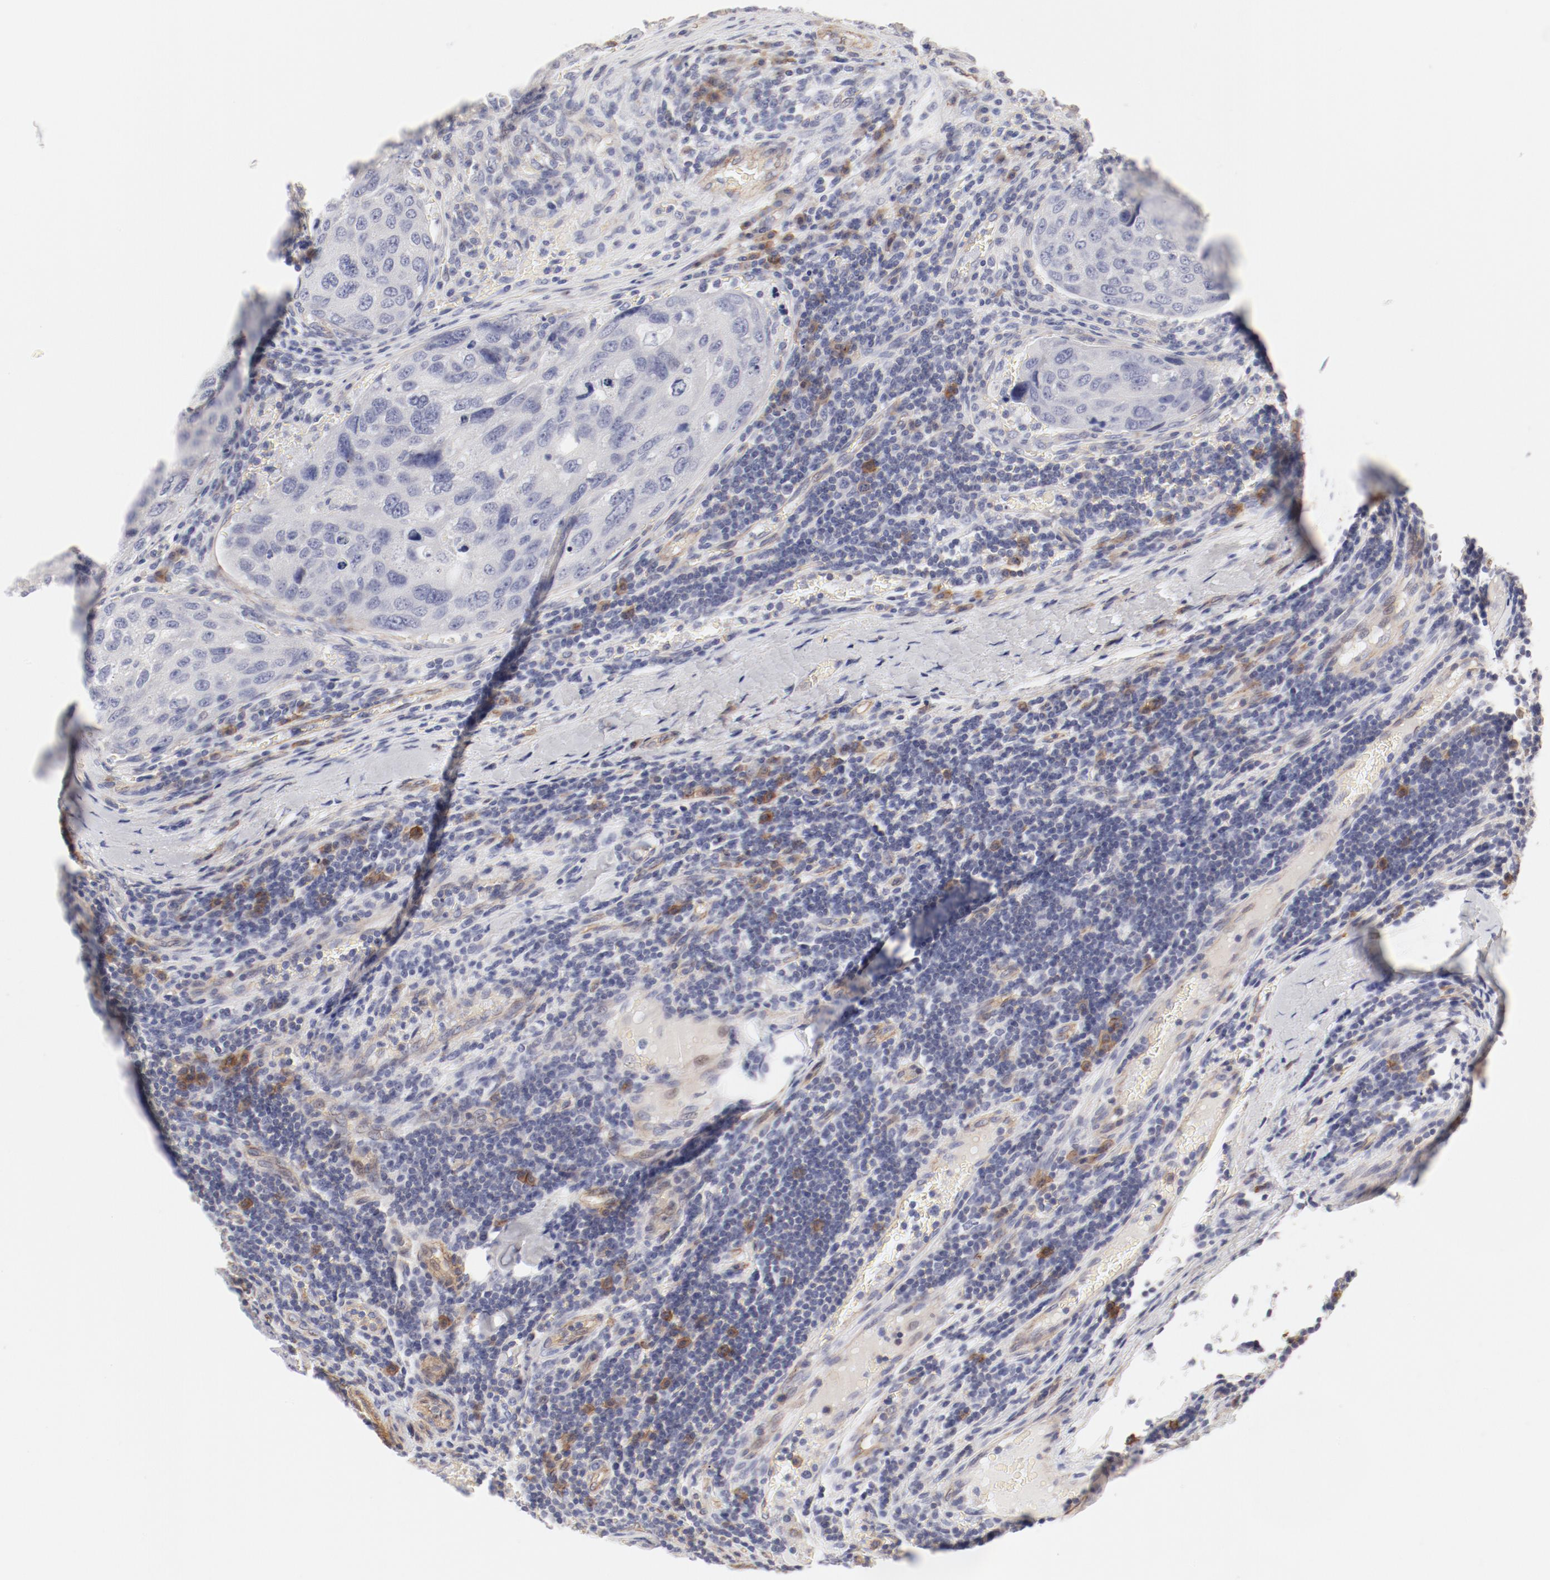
{"staining": {"intensity": "negative", "quantity": "none", "location": "none"}, "tissue": "urothelial cancer", "cell_type": "Tumor cells", "image_type": "cancer", "snomed": [{"axis": "morphology", "description": "Urothelial carcinoma, High grade"}, {"axis": "topography", "description": "Lymph node"}, {"axis": "topography", "description": "Urinary bladder"}], "caption": "Immunohistochemical staining of urothelial carcinoma (high-grade) reveals no significant positivity in tumor cells.", "gene": "LAX1", "patient": {"sex": "male", "age": 51}}